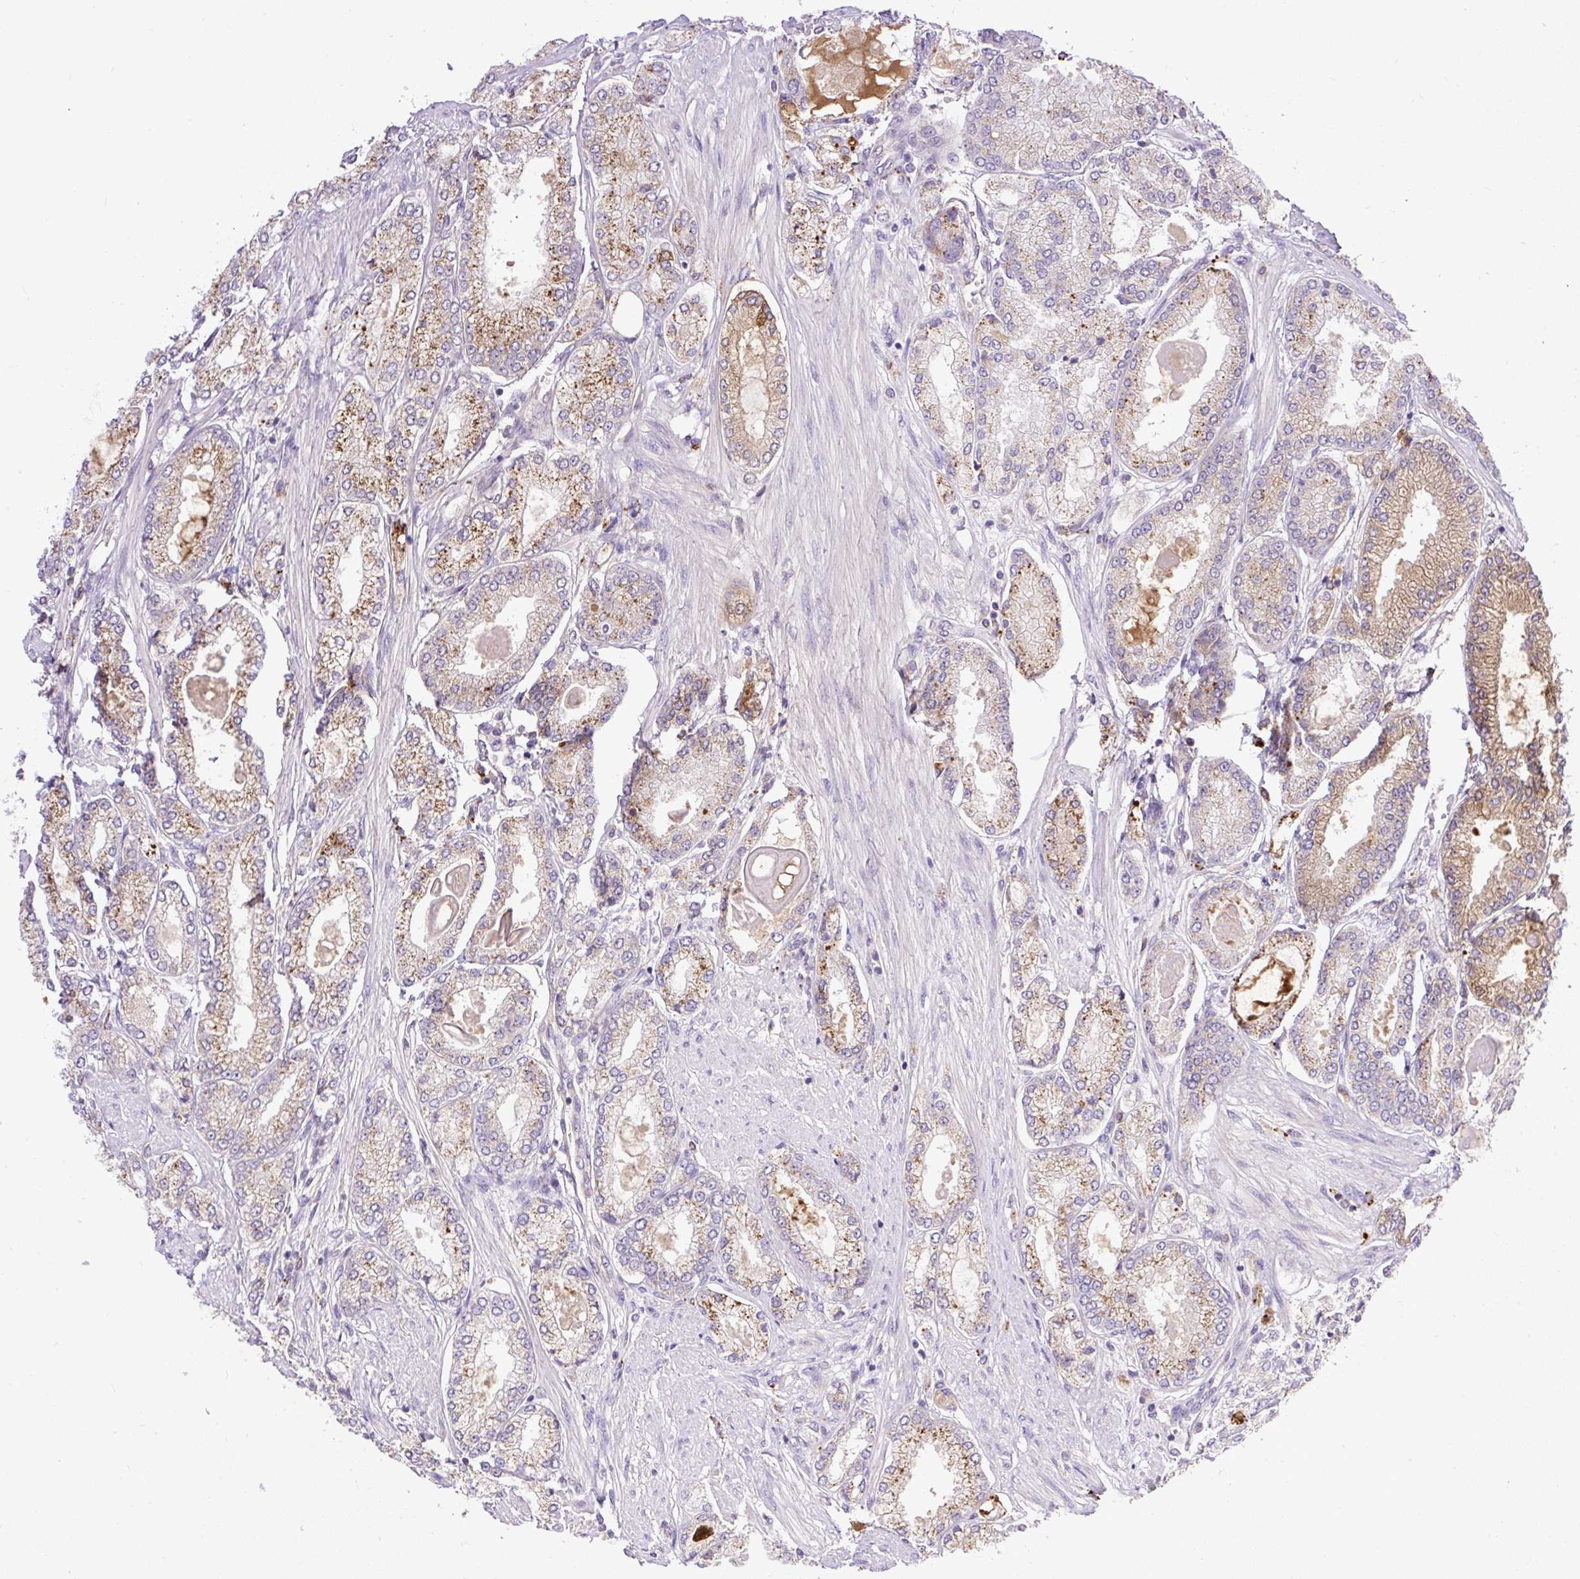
{"staining": {"intensity": "moderate", "quantity": "25%-75%", "location": "cytoplasmic/membranous"}, "tissue": "prostate cancer", "cell_type": "Tumor cells", "image_type": "cancer", "snomed": [{"axis": "morphology", "description": "Adenocarcinoma, High grade"}, {"axis": "topography", "description": "Prostate"}], "caption": "IHC histopathology image of prostate adenocarcinoma (high-grade) stained for a protein (brown), which exhibits medium levels of moderate cytoplasmic/membranous positivity in approximately 25%-75% of tumor cells.", "gene": "HEXB", "patient": {"sex": "male", "age": 68}}